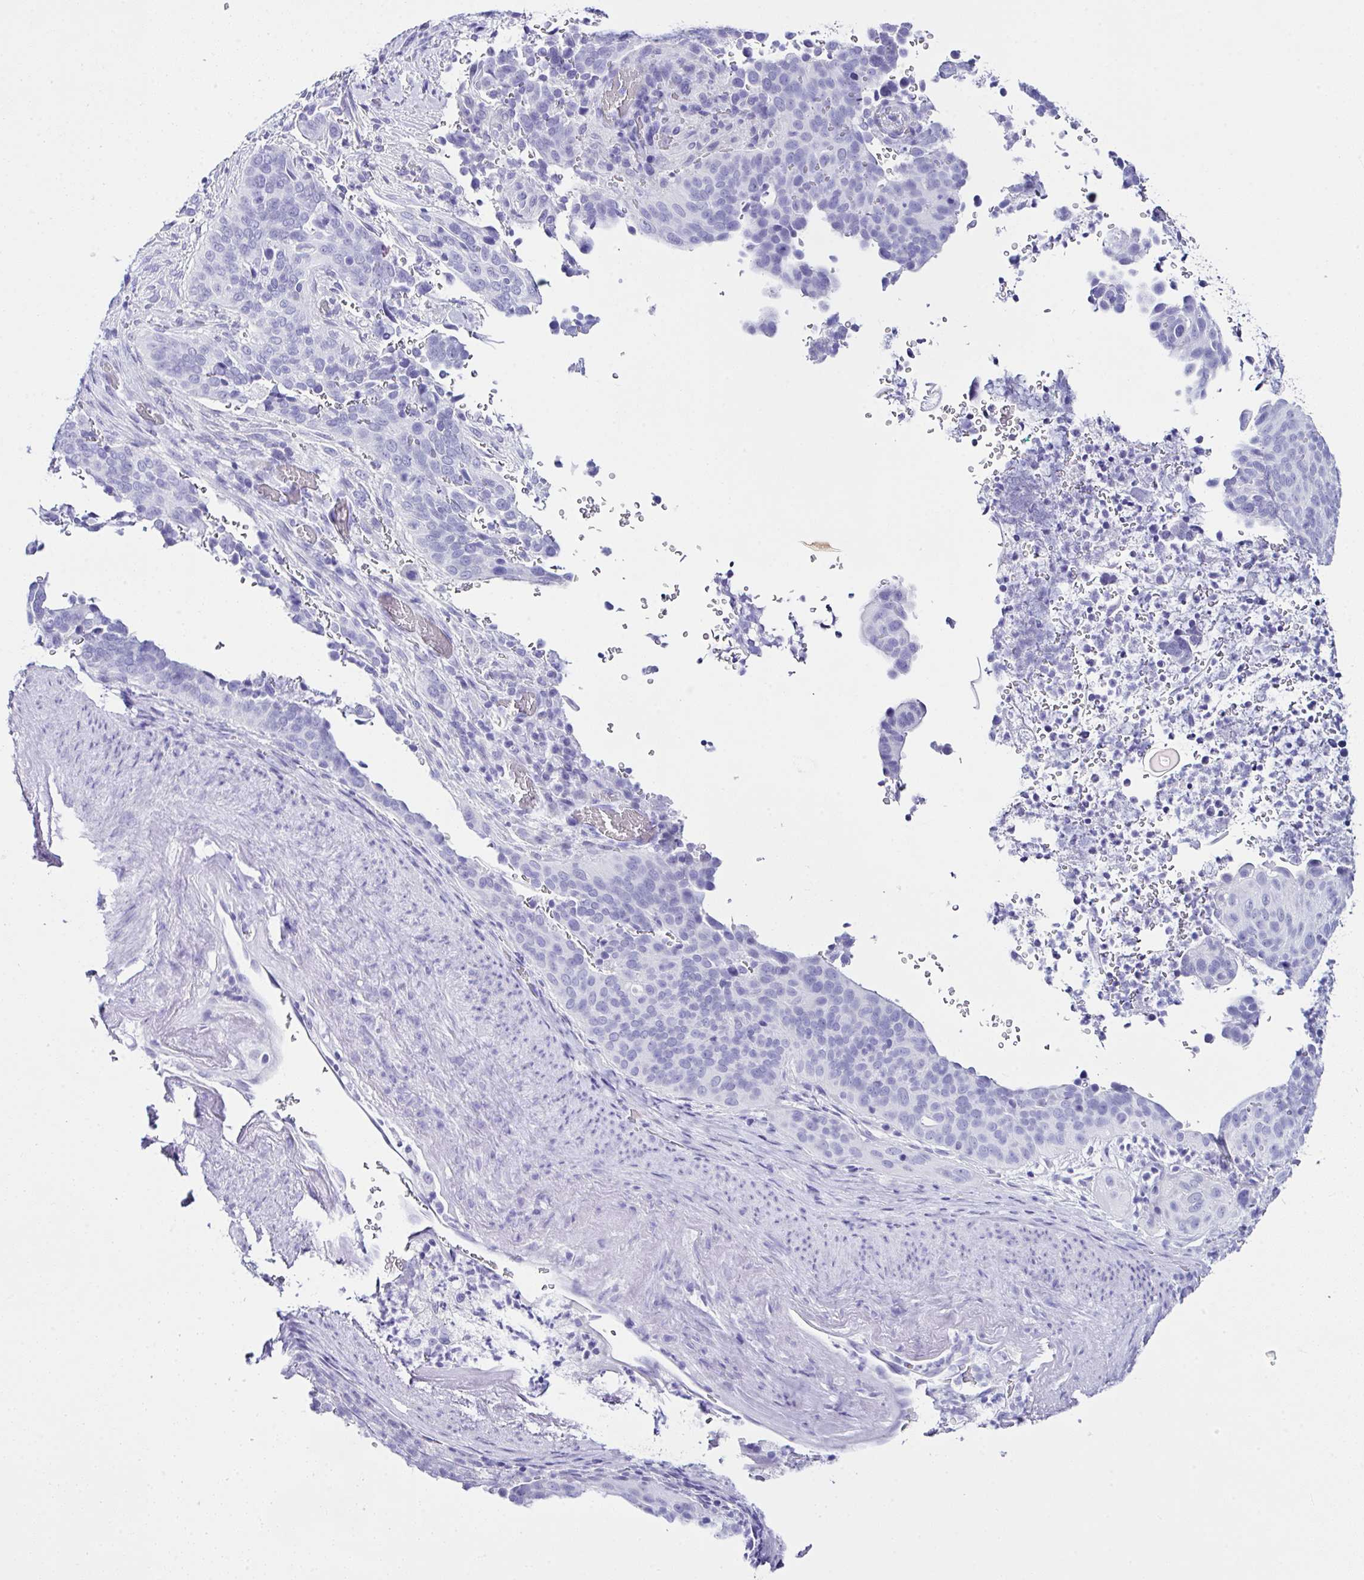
{"staining": {"intensity": "negative", "quantity": "none", "location": "none"}, "tissue": "cervical cancer", "cell_type": "Tumor cells", "image_type": "cancer", "snomed": [{"axis": "morphology", "description": "Squamous cell carcinoma, NOS"}, {"axis": "topography", "description": "Cervix"}], "caption": "Tumor cells are negative for protein expression in human squamous cell carcinoma (cervical).", "gene": "LGALS4", "patient": {"sex": "female", "age": 38}}